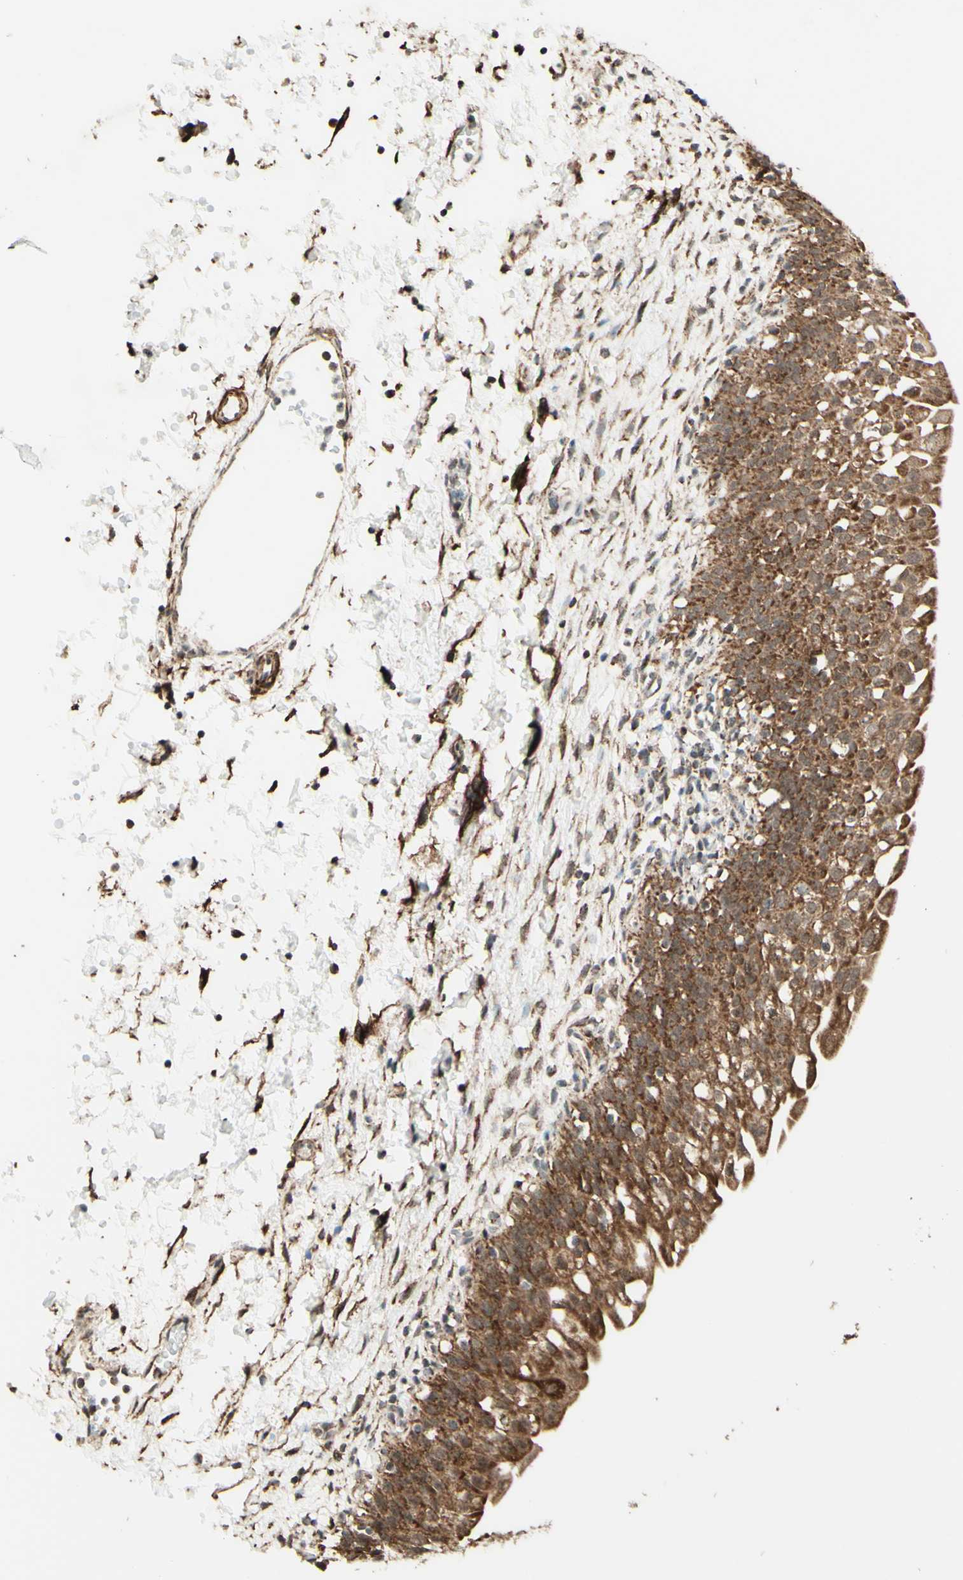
{"staining": {"intensity": "moderate", "quantity": ">75%", "location": "cytoplasmic/membranous"}, "tissue": "urinary bladder", "cell_type": "Urothelial cells", "image_type": "normal", "snomed": [{"axis": "morphology", "description": "Normal tissue, NOS"}, {"axis": "topography", "description": "Urinary bladder"}], "caption": "DAB immunohistochemical staining of unremarkable human urinary bladder shows moderate cytoplasmic/membranous protein expression in about >75% of urothelial cells.", "gene": "DHRS3", "patient": {"sex": "male", "age": 55}}